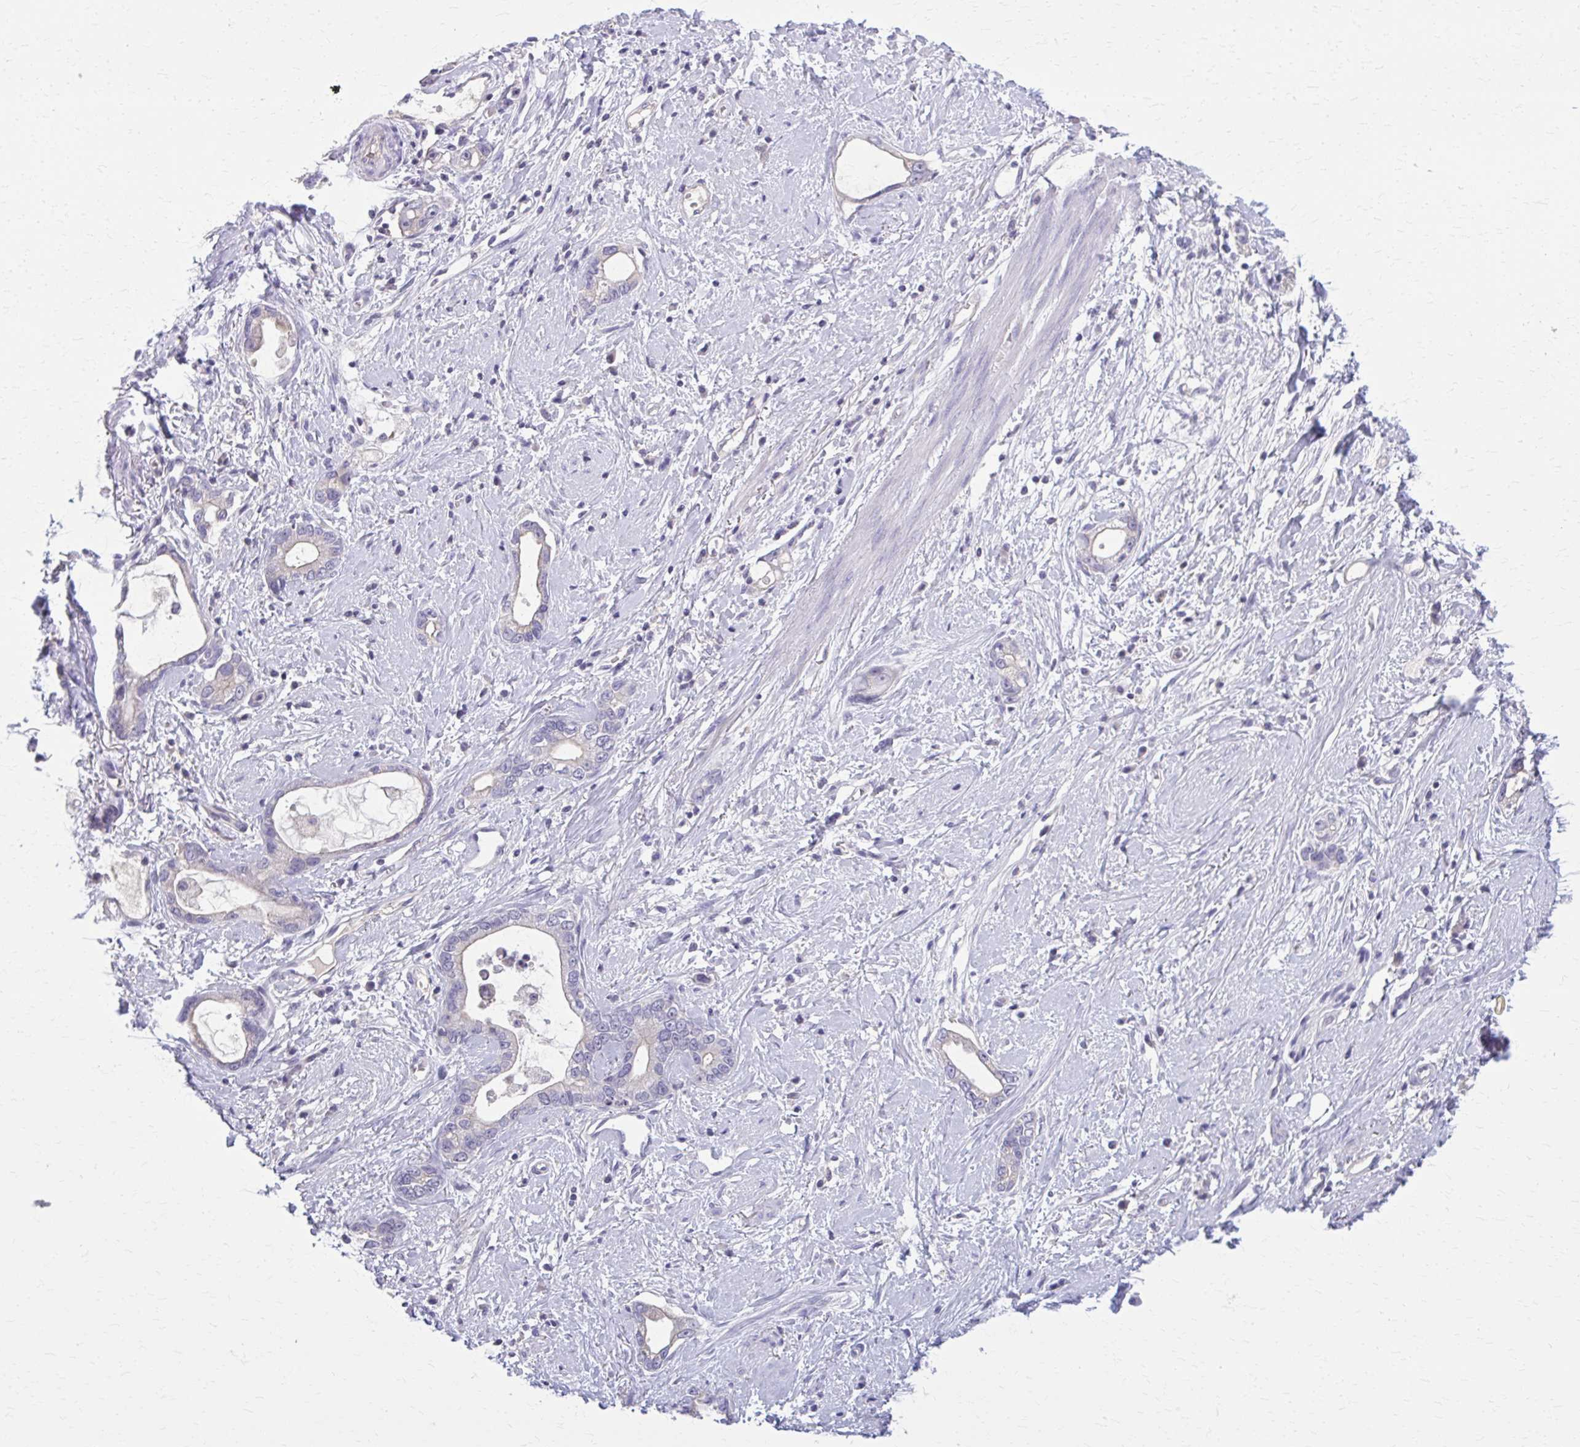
{"staining": {"intensity": "negative", "quantity": "none", "location": "none"}, "tissue": "stomach cancer", "cell_type": "Tumor cells", "image_type": "cancer", "snomed": [{"axis": "morphology", "description": "Adenocarcinoma, NOS"}, {"axis": "topography", "description": "Stomach"}], "caption": "Immunohistochemistry micrograph of neoplastic tissue: human stomach cancer stained with DAB (3,3'-diaminobenzidine) displays no significant protein staining in tumor cells.", "gene": "OR4A47", "patient": {"sex": "male", "age": 55}}